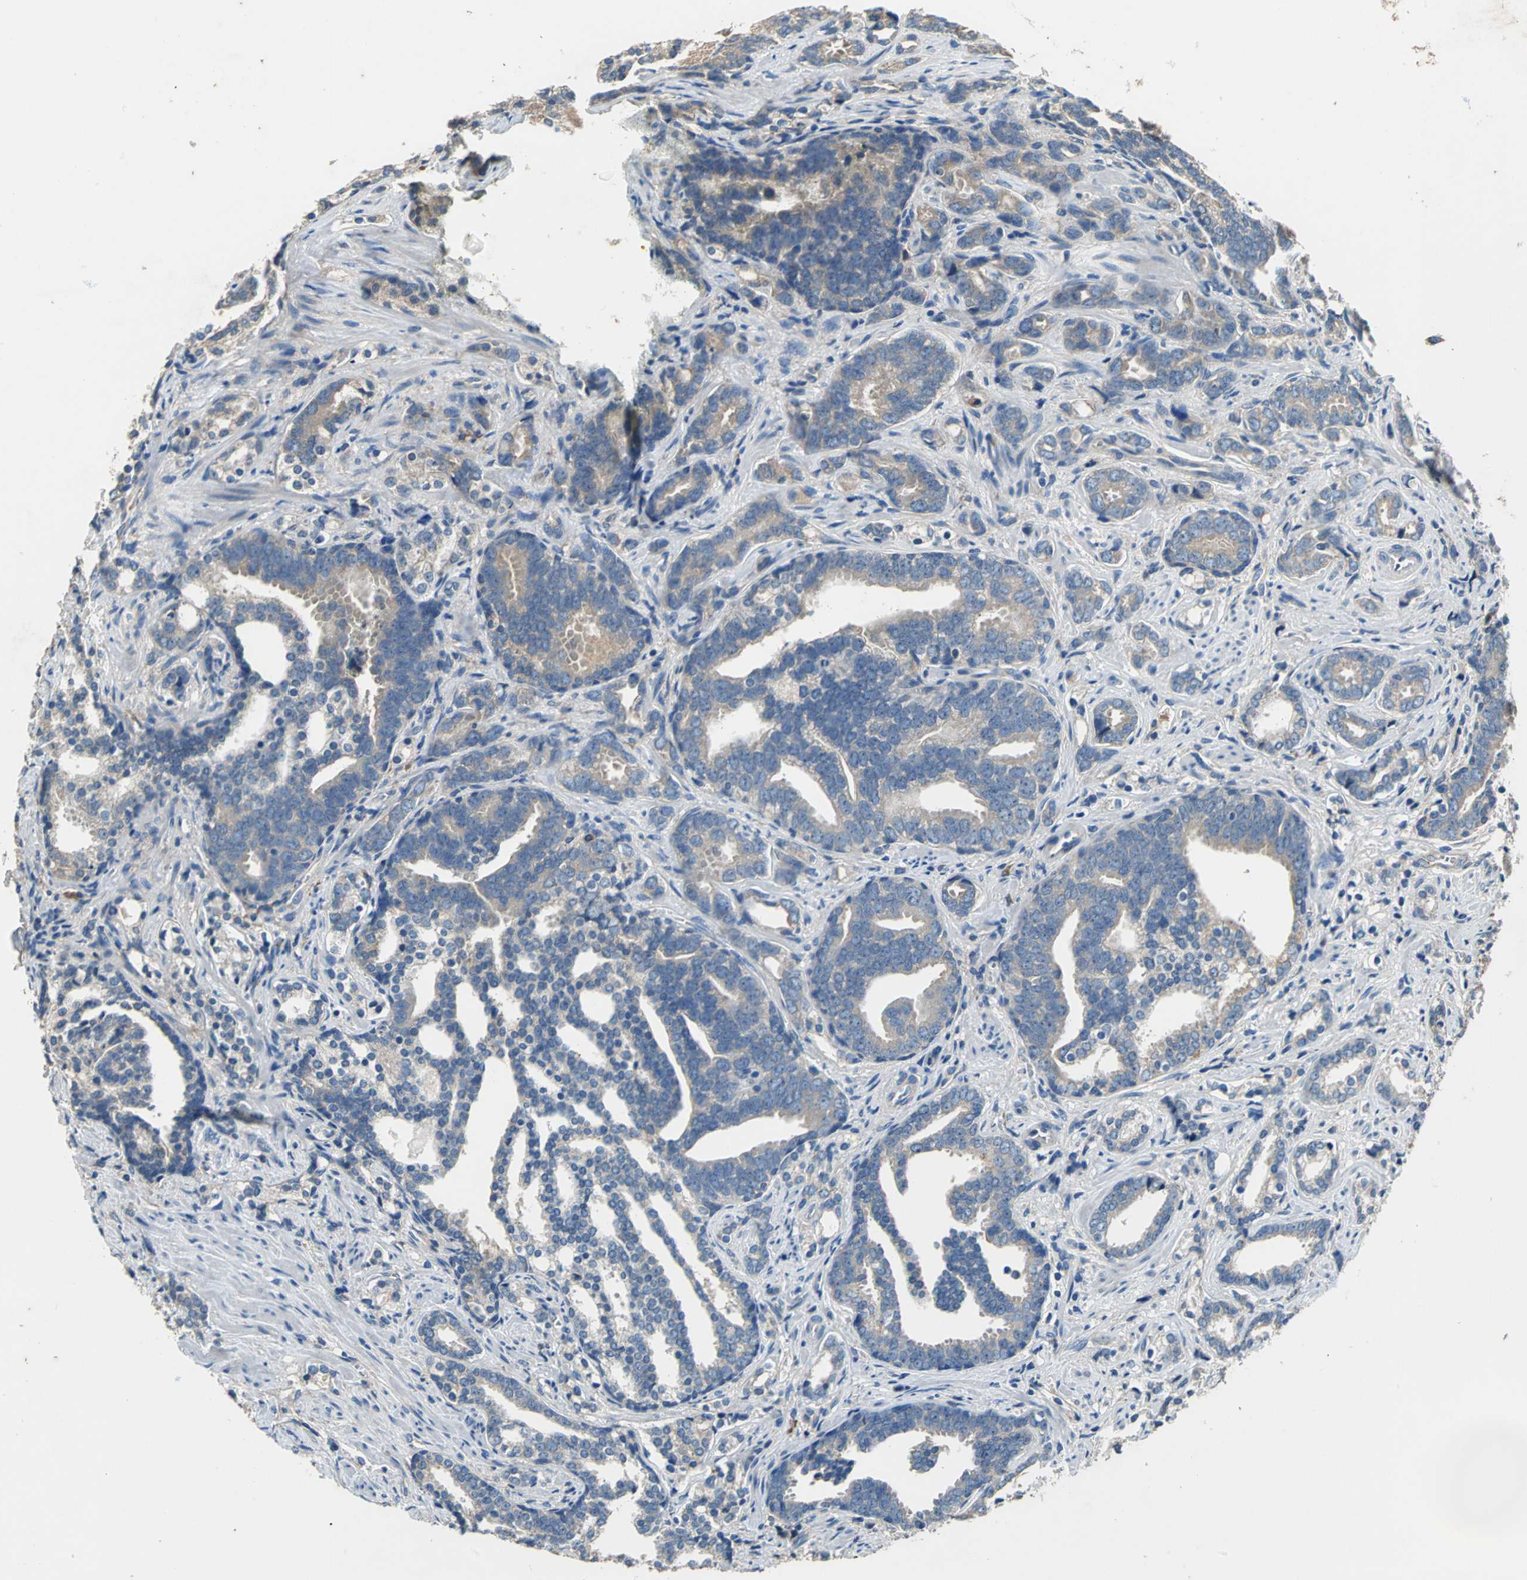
{"staining": {"intensity": "weak", "quantity": ">75%", "location": "cytoplasmic/membranous"}, "tissue": "prostate cancer", "cell_type": "Tumor cells", "image_type": "cancer", "snomed": [{"axis": "morphology", "description": "Adenocarcinoma, Medium grade"}, {"axis": "topography", "description": "Prostate"}], "caption": "IHC of prostate adenocarcinoma (medium-grade) reveals low levels of weak cytoplasmic/membranous staining in about >75% of tumor cells.", "gene": "HEPH", "patient": {"sex": "male", "age": 67}}